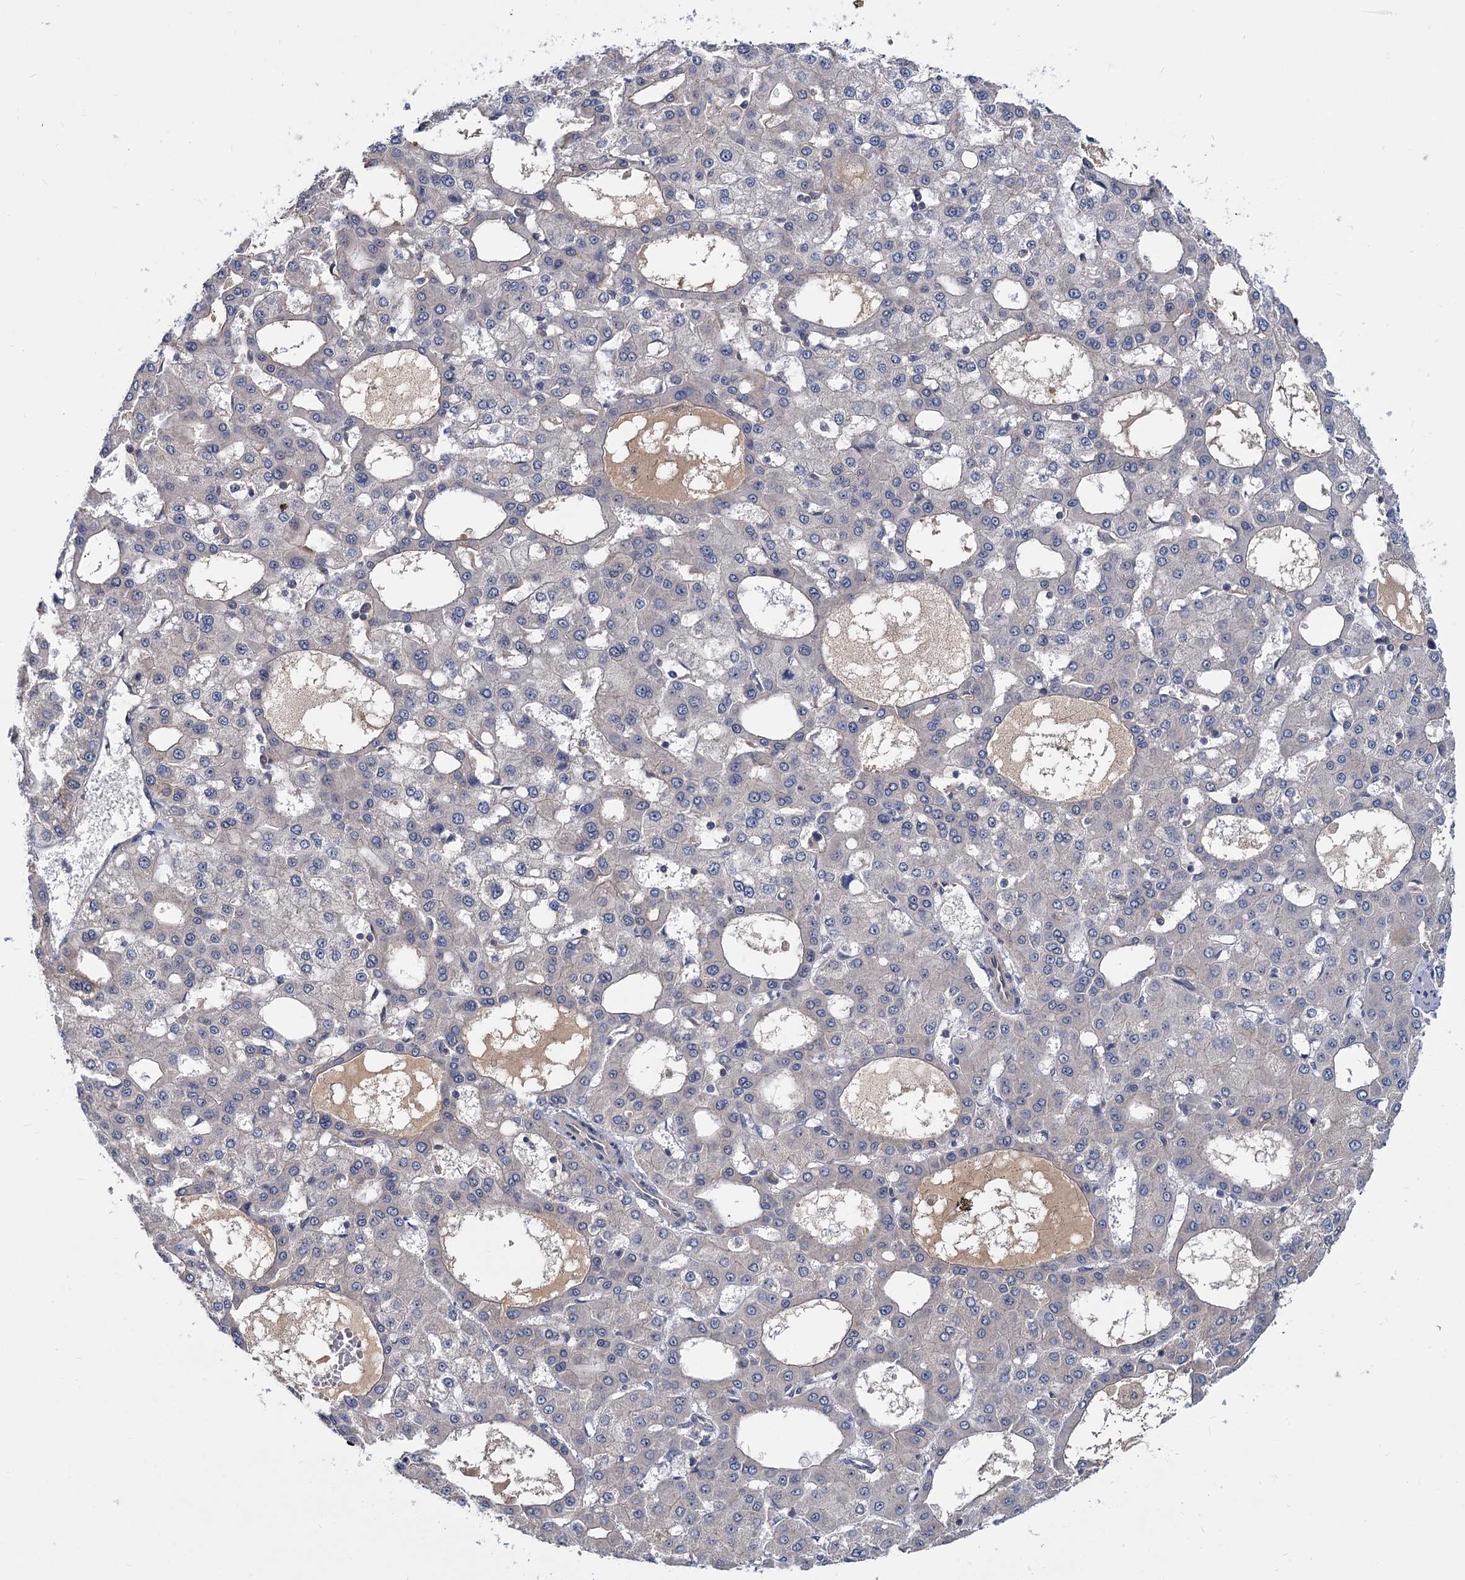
{"staining": {"intensity": "negative", "quantity": "none", "location": "none"}, "tissue": "liver cancer", "cell_type": "Tumor cells", "image_type": "cancer", "snomed": [{"axis": "morphology", "description": "Carcinoma, Hepatocellular, NOS"}, {"axis": "topography", "description": "Liver"}], "caption": "There is no significant expression in tumor cells of liver hepatocellular carcinoma.", "gene": "SNX15", "patient": {"sex": "male", "age": 47}}